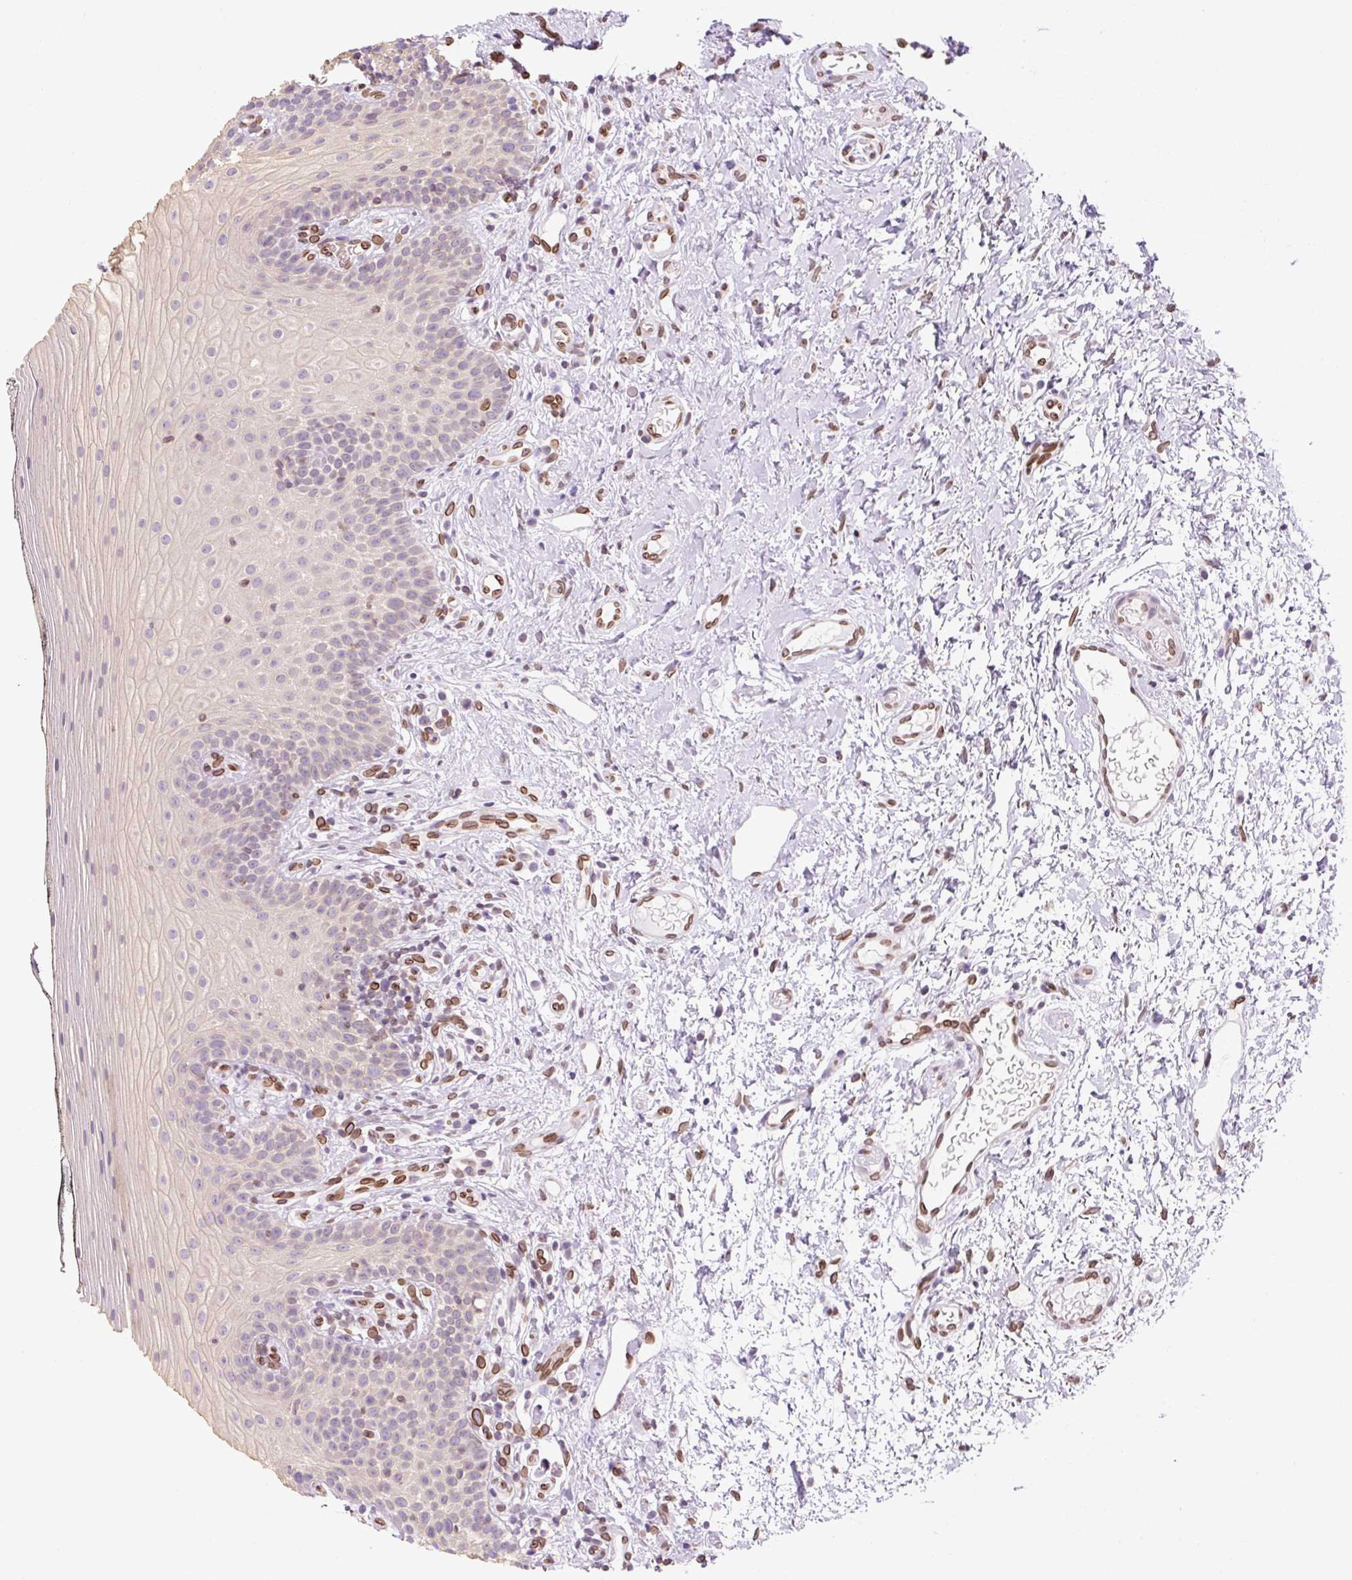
{"staining": {"intensity": "negative", "quantity": "none", "location": "none"}, "tissue": "oral mucosa", "cell_type": "Squamous epithelial cells", "image_type": "normal", "snomed": [{"axis": "morphology", "description": "Normal tissue, NOS"}, {"axis": "topography", "description": "Oral tissue"}], "caption": "Squamous epithelial cells show no significant protein positivity in normal oral mucosa. The staining was performed using DAB (3,3'-diaminobenzidine) to visualize the protein expression in brown, while the nuclei were stained in blue with hematoxylin (Magnification: 20x).", "gene": "SYNE3", "patient": {"sex": "male", "age": 75}}